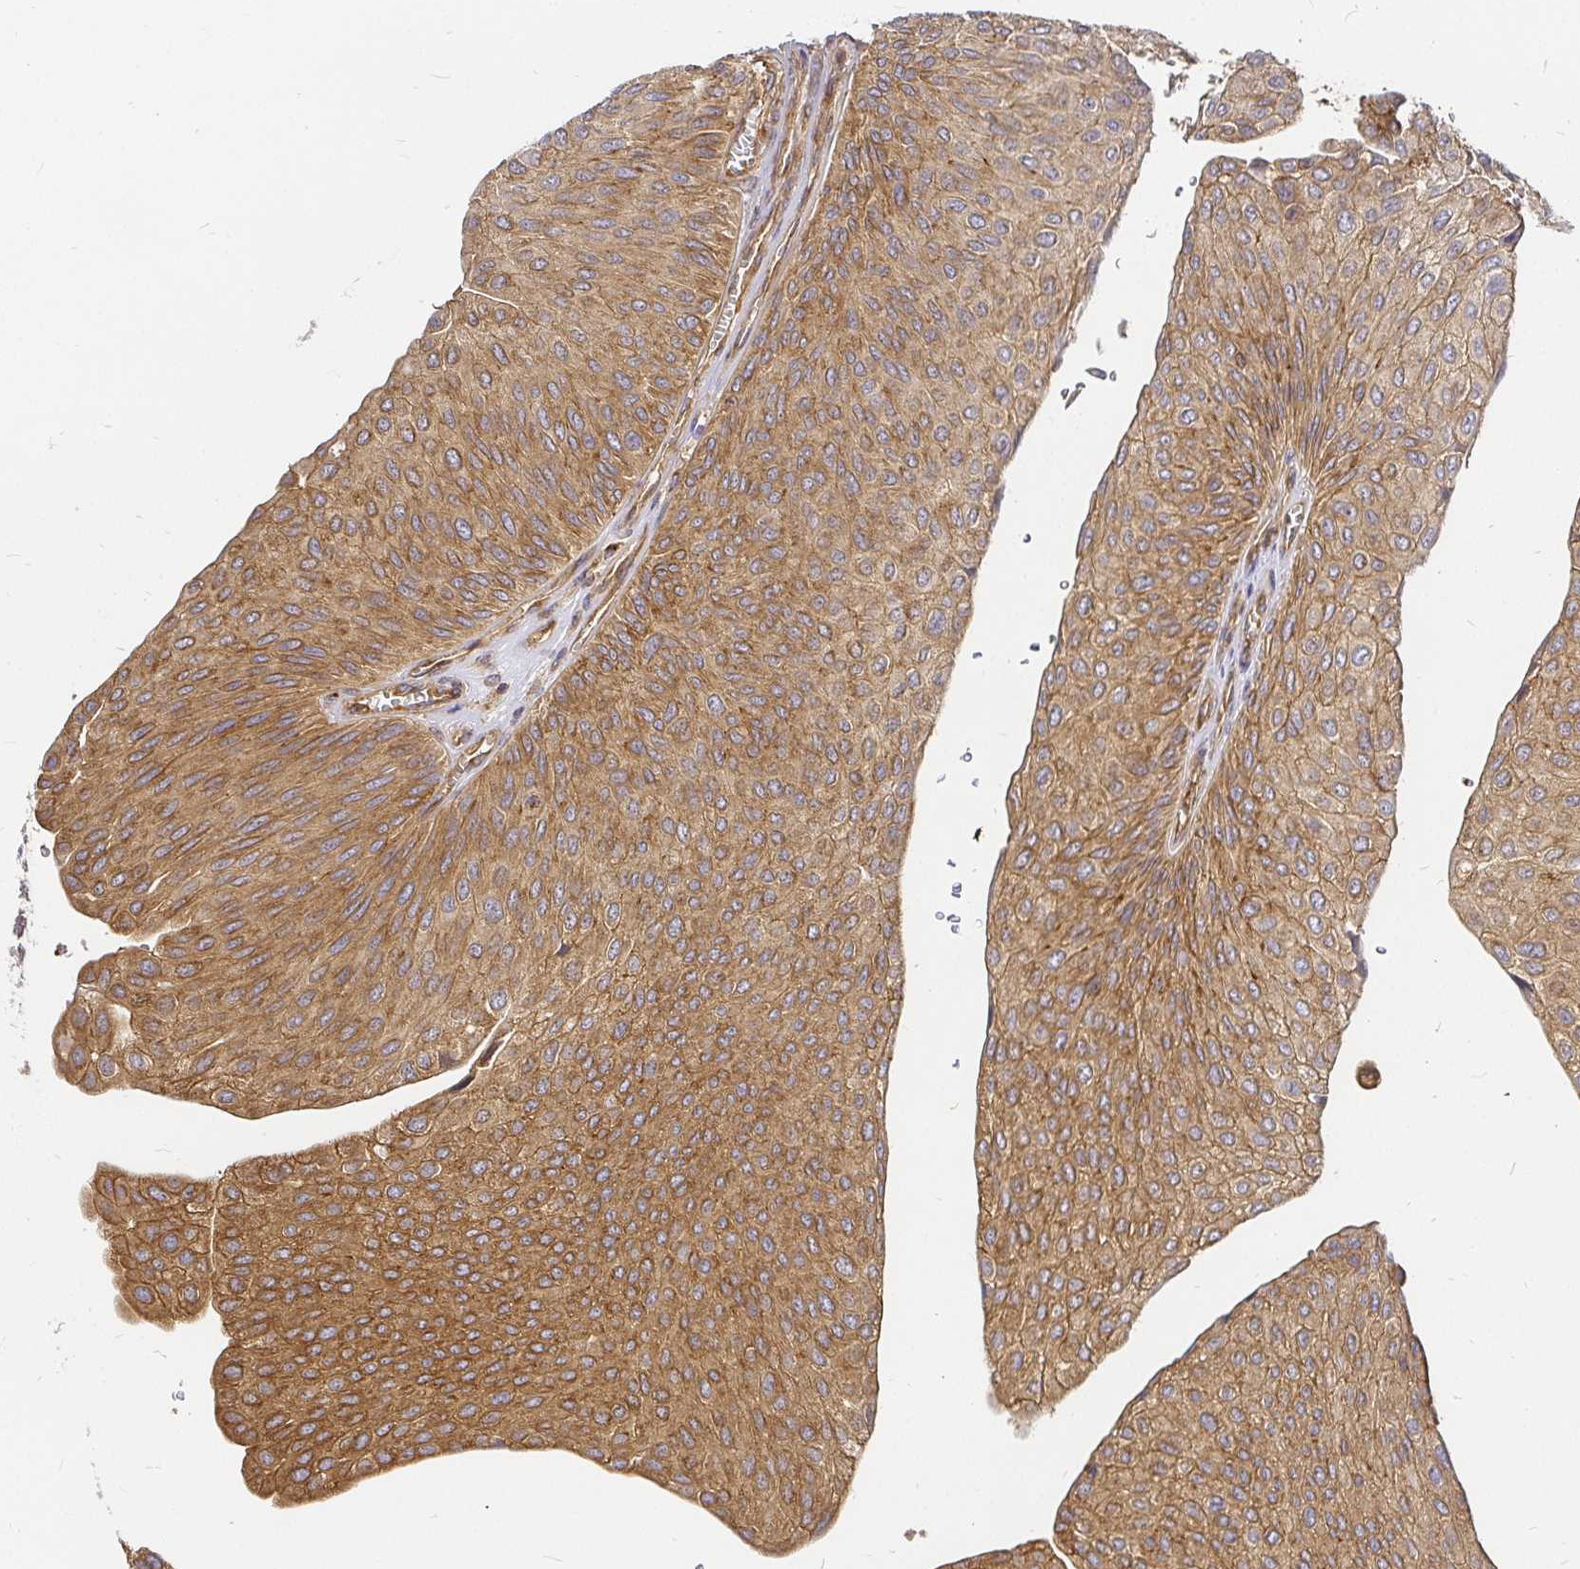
{"staining": {"intensity": "moderate", "quantity": ">75%", "location": "cytoplasmic/membranous"}, "tissue": "urothelial cancer", "cell_type": "Tumor cells", "image_type": "cancer", "snomed": [{"axis": "morphology", "description": "Urothelial carcinoma, NOS"}, {"axis": "topography", "description": "Urinary bladder"}], "caption": "This is a histology image of immunohistochemistry staining of urothelial cancer, which shows moderate expression in the cytoplasmic/membranous of tumor cells.", "gene": "KIF5B", "patient": {"sex": "male", "age": 67}}